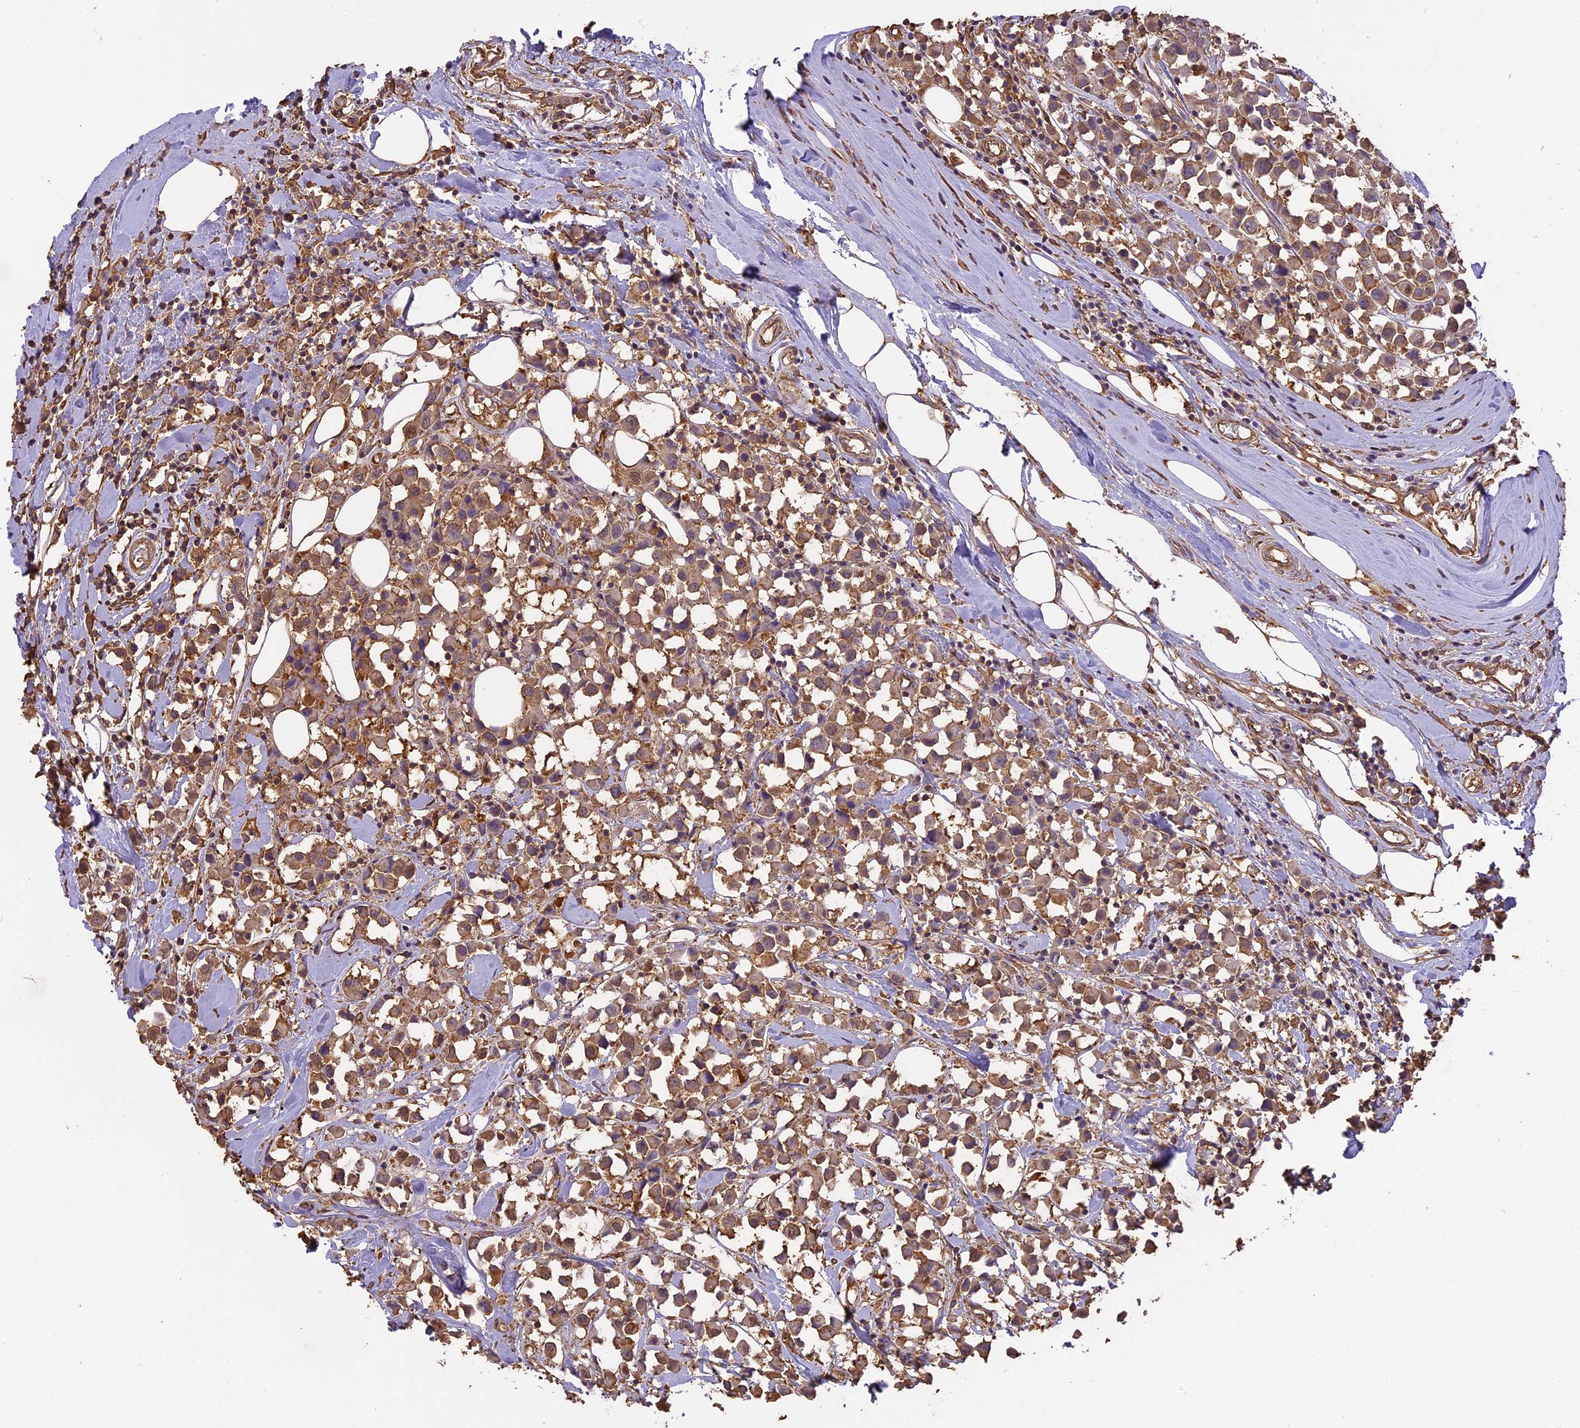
{"staining": {"intensity": "moderate", "quantity": ">75%", "location": "cytoplasmic/membranous,nuclear"}, "tissue": "breast cancer", "cell_type": "Tumor cells", "image_type": "cancer", "snomed": [{"axis": "morphology", "description": "Duct carcinoma"}, {"axis": "topography", "description": "Breast"}], "caption": "DAB (3,3'-diaminobenzidine) immunohistochemical staining of human breast intraductal carcinoma displays moderate cytoplasmic/membranous and nuclear protein positivity in about >75% of tumor cells.", "gene": "ARHGAP19", "patient": {"sex": "female", "age": 61}}